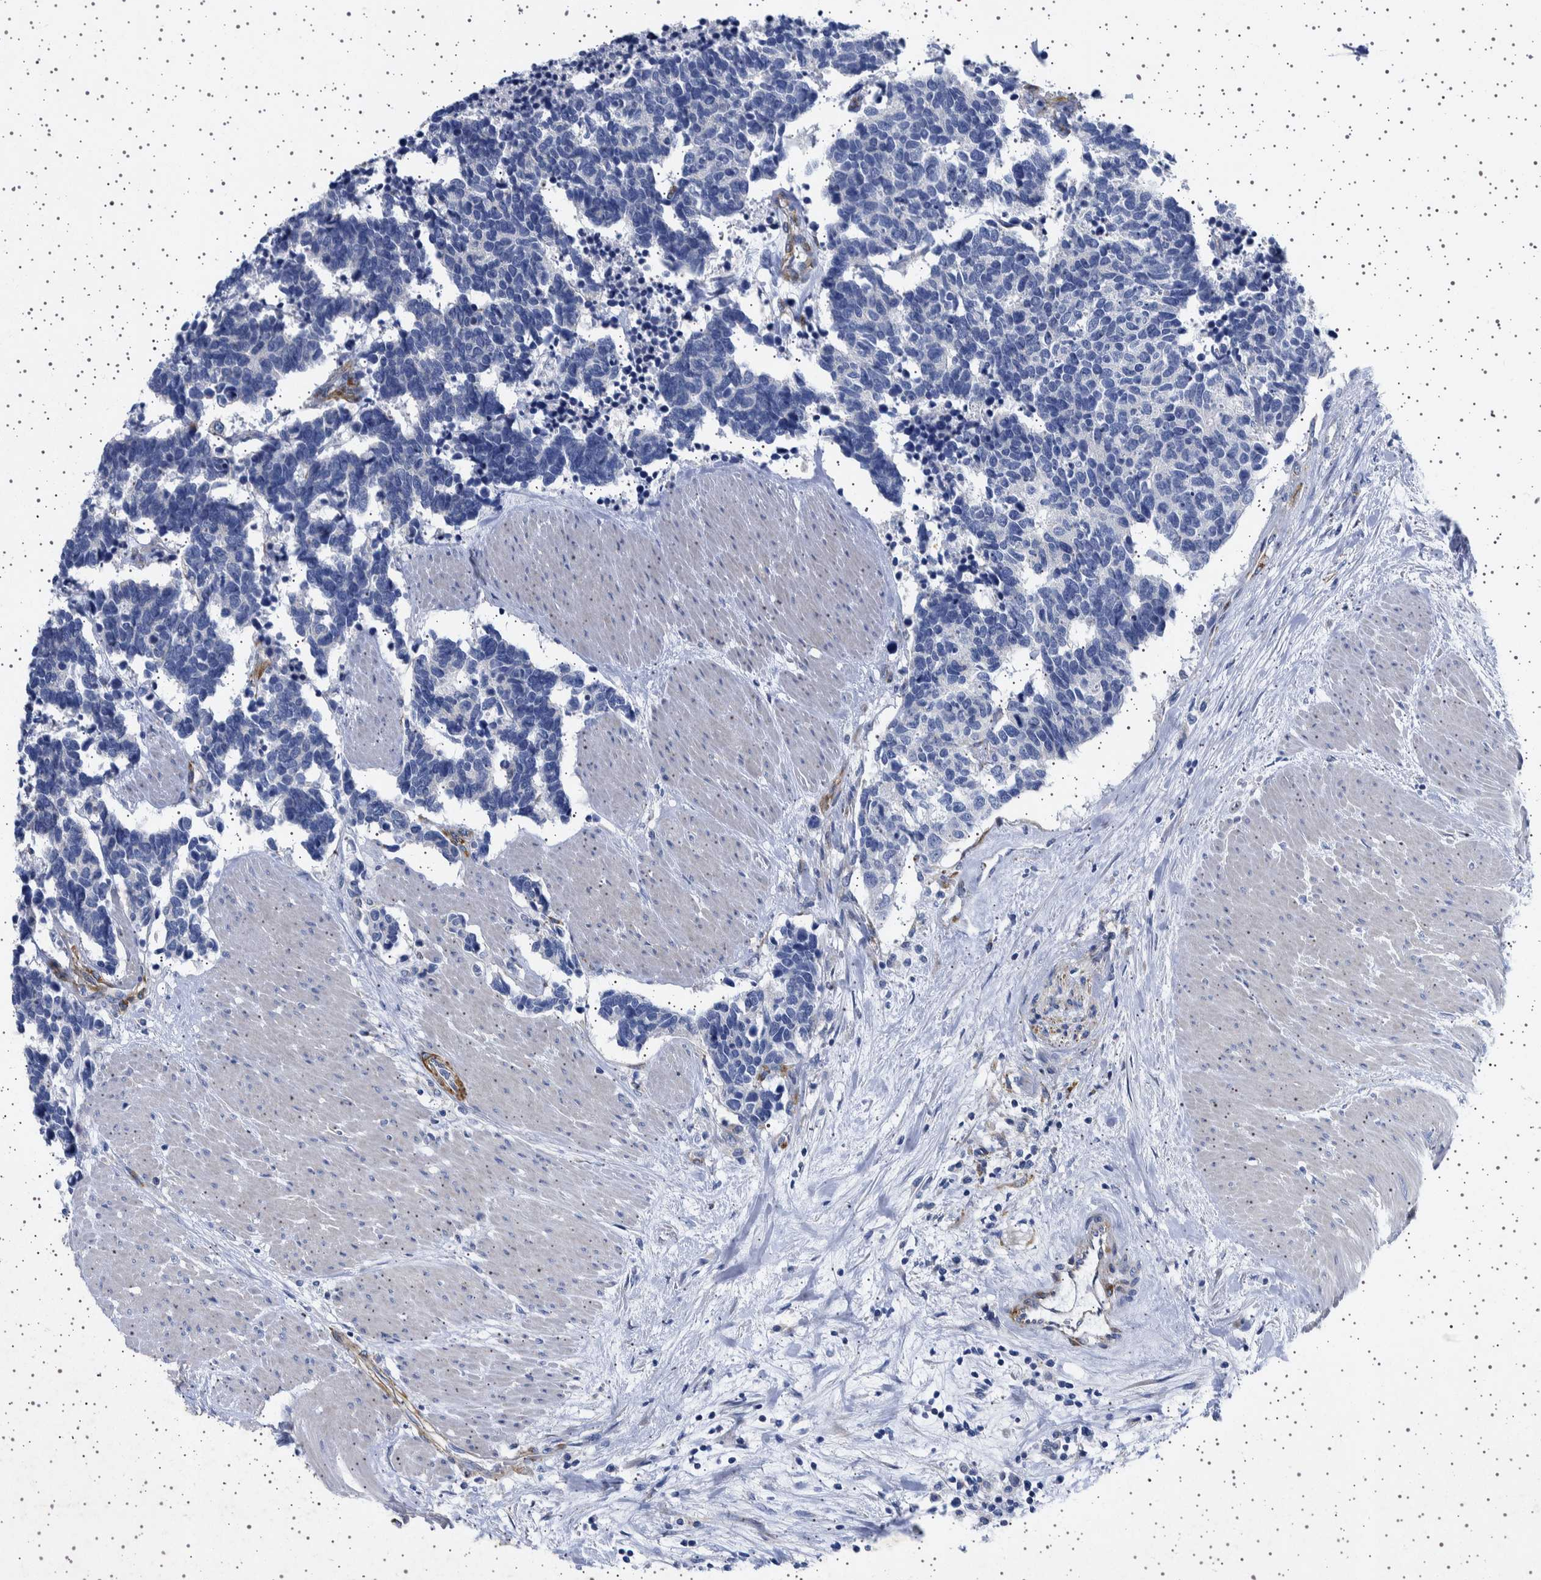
{"staining": {"intensity": "negative", "quantity": "none", "location": "none"}, "tissue": "carcinoid", "cell_type": "Tumor cells", "image_type": "cancer", "snomed": [{"axis": "morphology", "description": "Carcinoma, NOS"}, {"axis": "morphology", "description": "Carcinoid, malignant, NOS"}, {"axis": "topography", "description": "Urinary bladder"}], "caption": "A micrograph of carcinoid stained for a protein demonstrates no brown staining in tumor cells.", "gene": "SEPTIN4", "patient": {"sex": "male", "age": 57}}